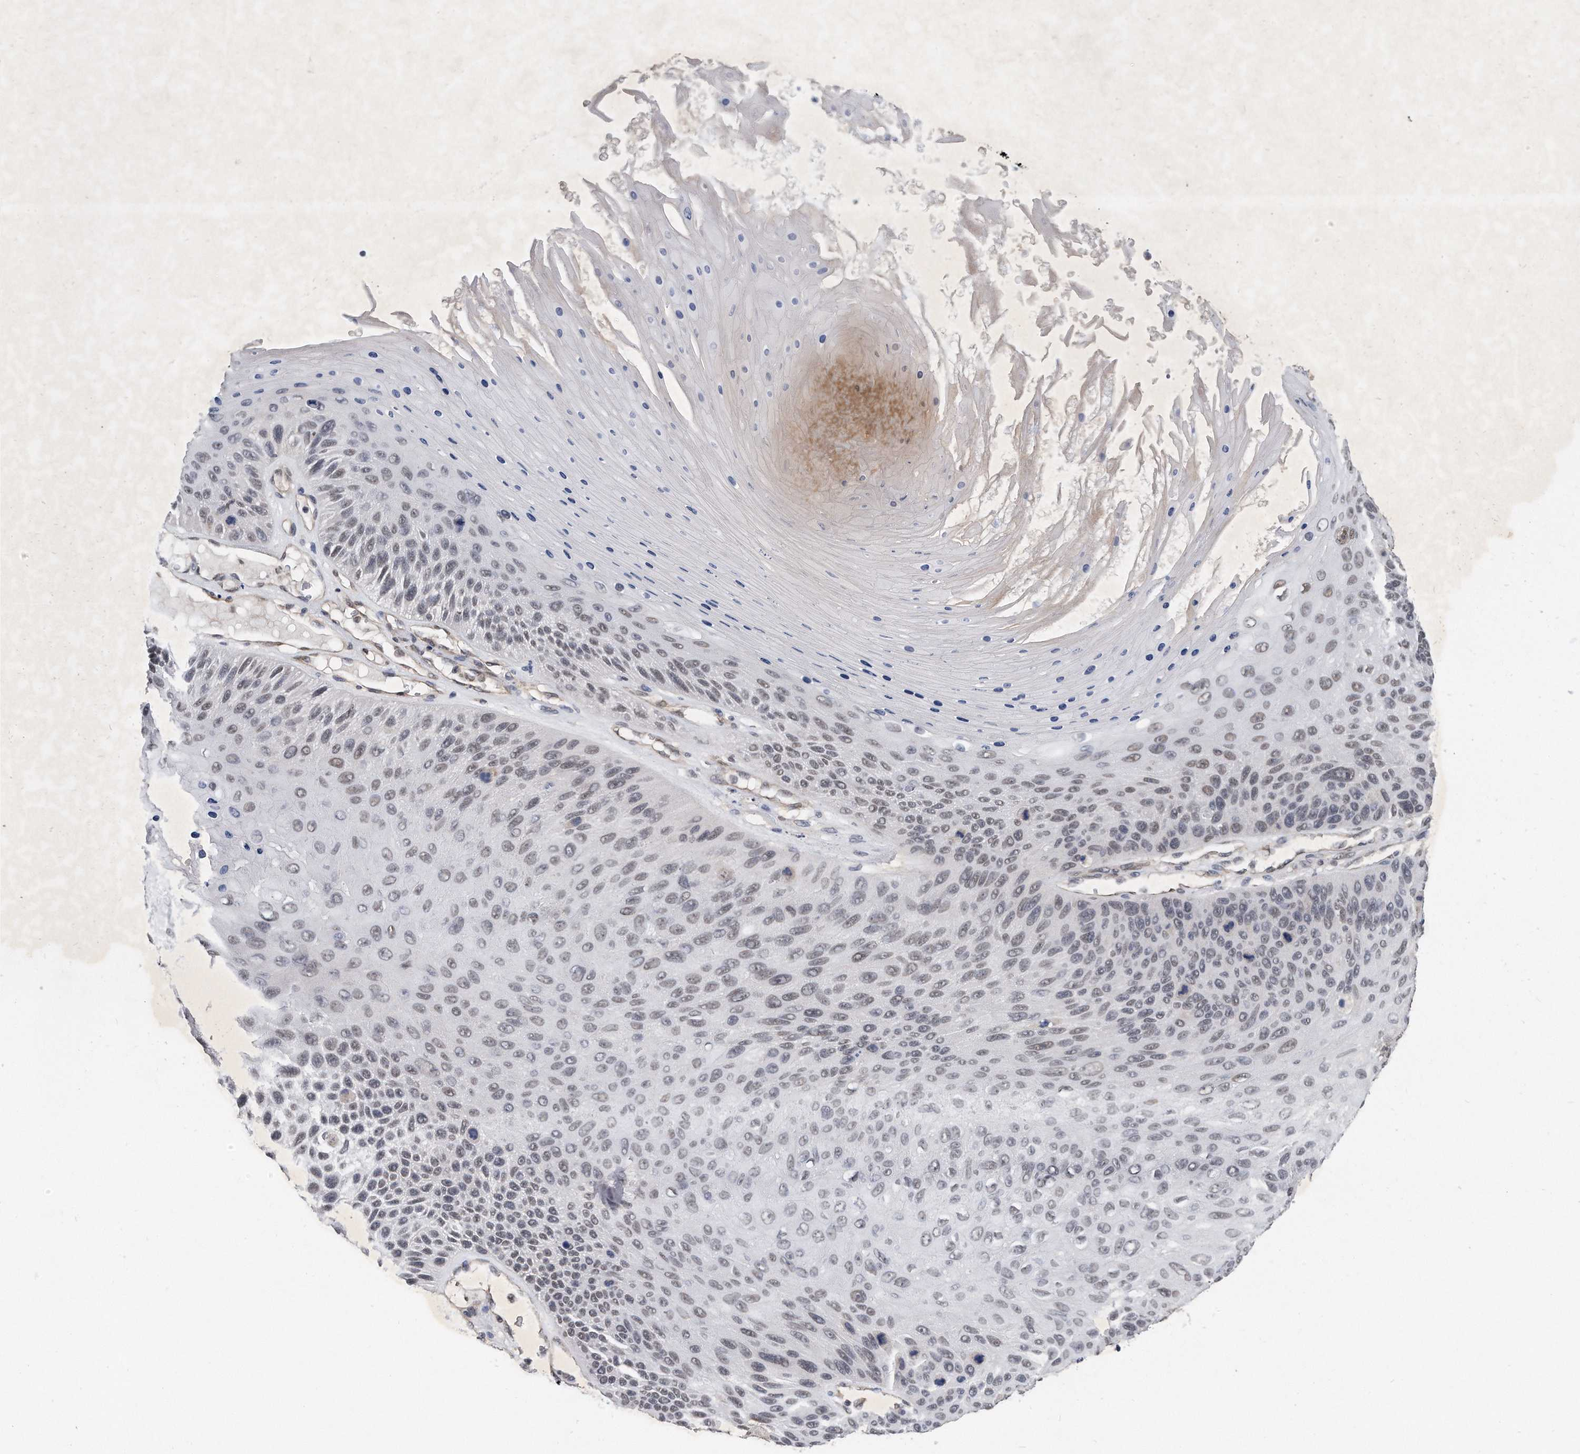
{"staining": {"intensity": "moderate", "quantity": "<25%", "location": "nuclear"}, "tissue": "skin cancer", "cell_type": "Tumor cells", "image_type": "cancer", "snomed": [{"axis": "morphology", "description": "Squamous cell carcinoma, NOS"}, {"axis": "topography", "description": "Skin"}], "caption": "High-magnification brightfield microscopy of skin cancer stained with DAB (3,3'-diaminobenzidine) (brown) and counterstained with hematoxylin (blue). tumor cells exhibit moderate nuclear staining is identified in approximately<25% of cells.", "gene": "TP53INP1", "patient": {"sex": "female", "age": 88}}